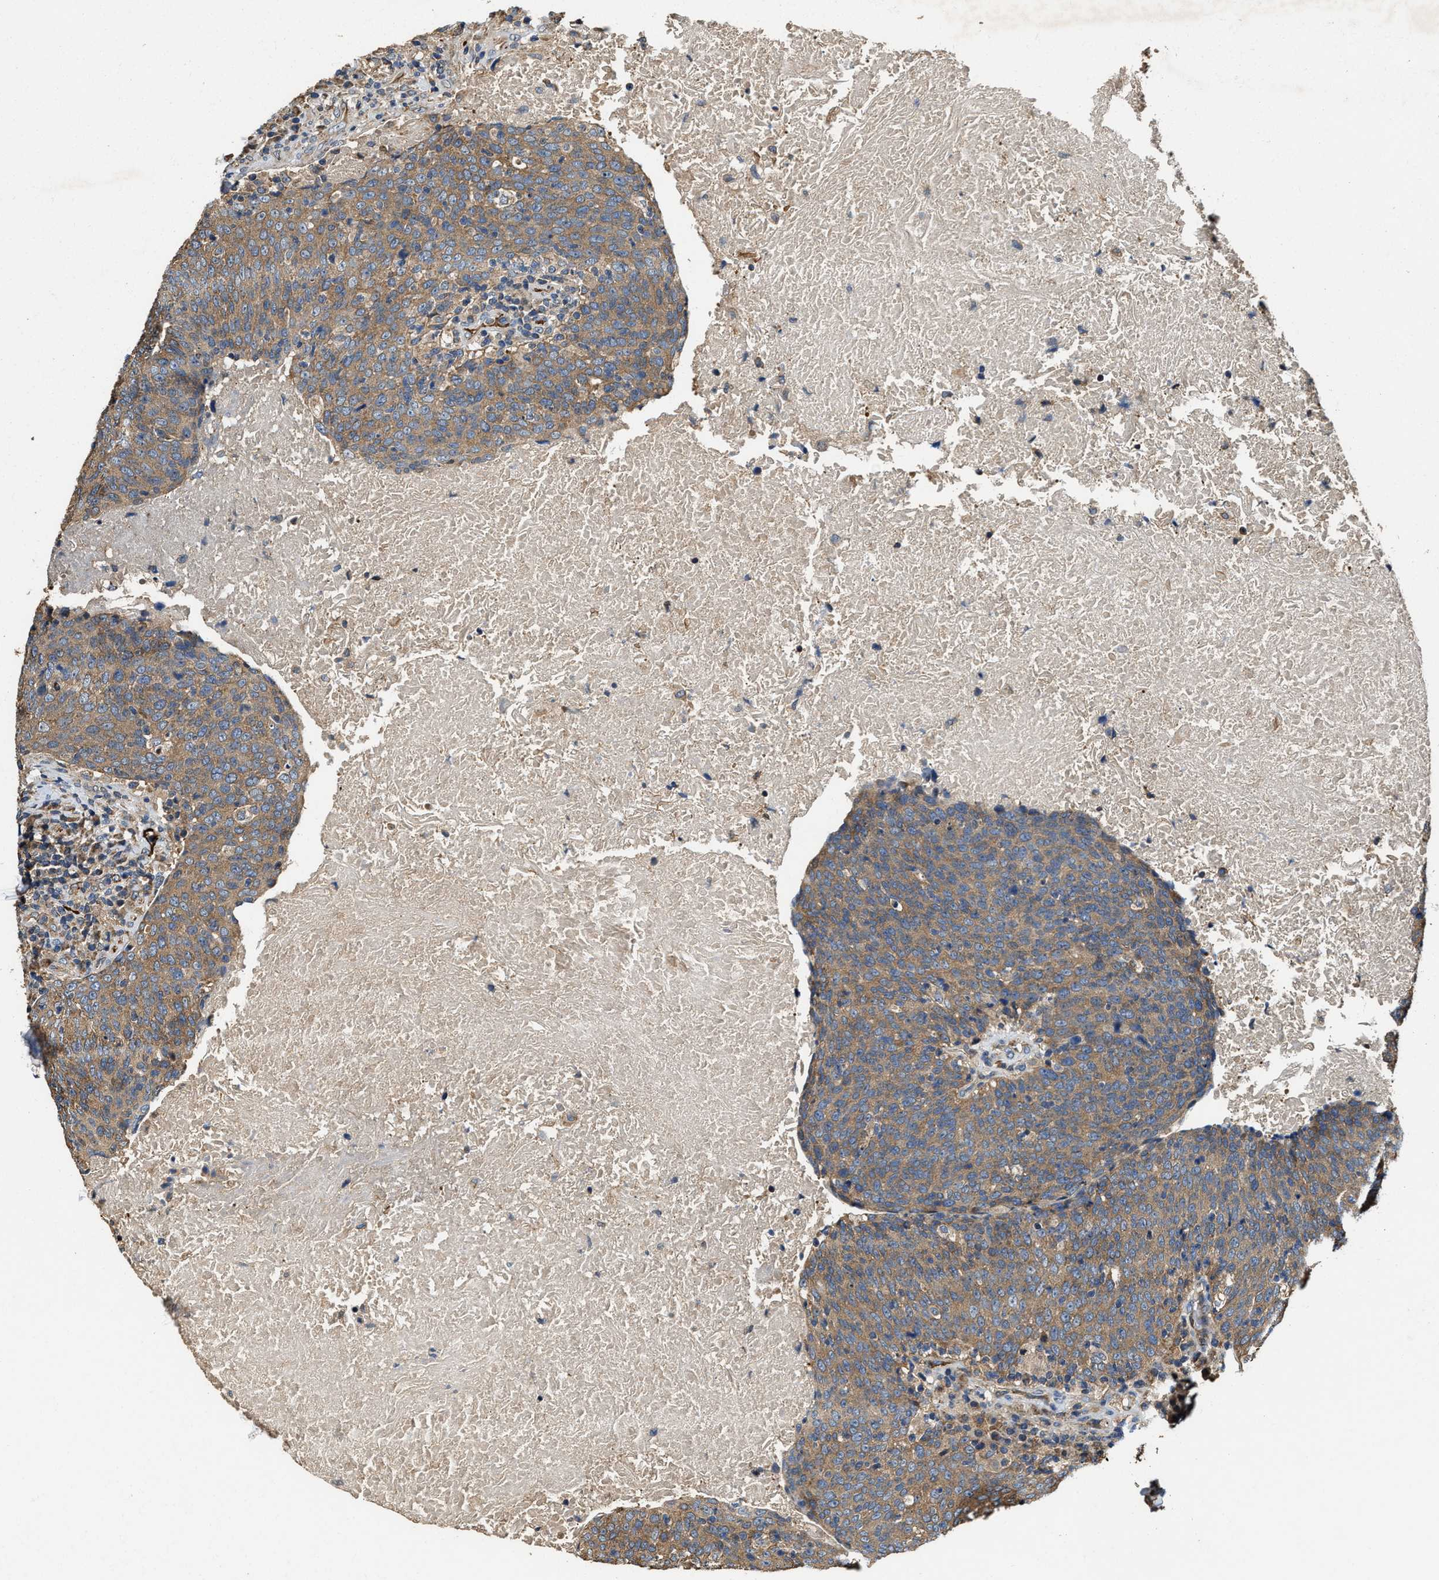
{"staining": {"intensity": "moderate", "quantity": ">75%", "location": "cytoplasmic/membranous"}, "tissue": "head and neck cancer", "cell_type": "Tumor cells", "image_type": "cancer", "snomed": [{"axis": "morphology", "description": "Squamous cell carcinoma, NOS"}, {"axis": "morphology", "description": "Squamous cell carcinoma, metastatic, NOS"}, {"axis": "topography", "description": "Lymph node"}, {"axis": "topography", "description": "Head-Neck"}], "caption": "Protein staining reveals moderate cytoplasmic/membranous staining in approximately >75% of tumor cells in head and neck squamous cell carcinoma.", "gene": "GFRA3", "patient": {"sex": "male", "age": 62}}